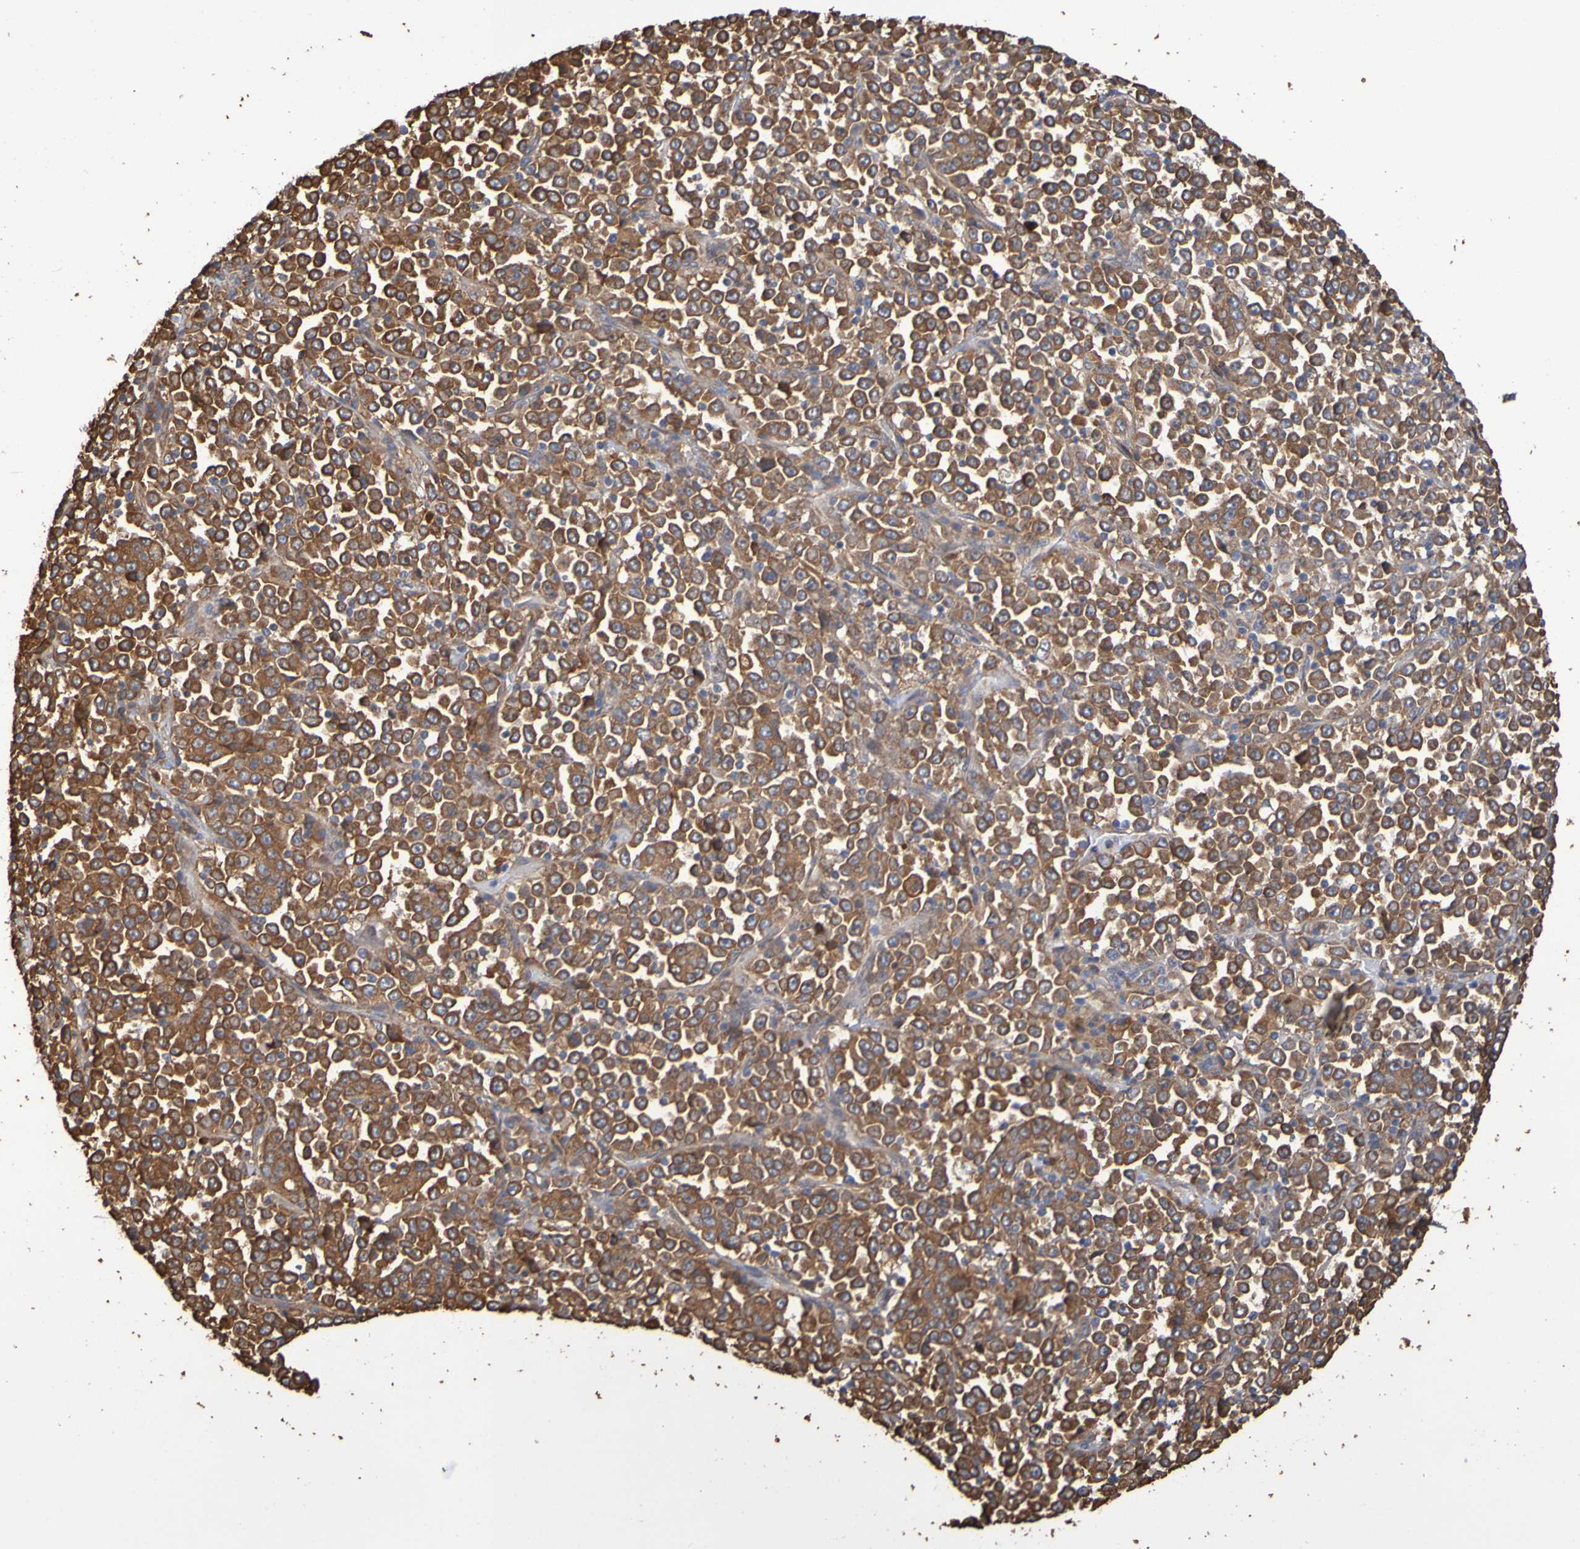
{"staining": {"intensity": "strong", "quantity": ">75%", "location": "cytoplasmic/membranous"}, "tissue": "stomach cancer", "cell_type": "Tumor cells", "image_type": "cancer", "snomed": [{"axis": "morphology", "description": "Normal tissue, NOS"}, {"axis": "morphology", "description": "Adenocarcinoma, NOS"}, {"axis": "topography", "description": "Stomach, upper"}, {"axis": "topography", "description": "Stomach"}], "caption": "A high-resolution histopathology image shows immunohistochemistry (IHC) staining of stomach cancer, which demonstrates strong cytoplasmic/membranous expression in approximately >75% of tumor cells.", "gene": "RAB11A", "patient": {"sex": "male", "age": 59}}